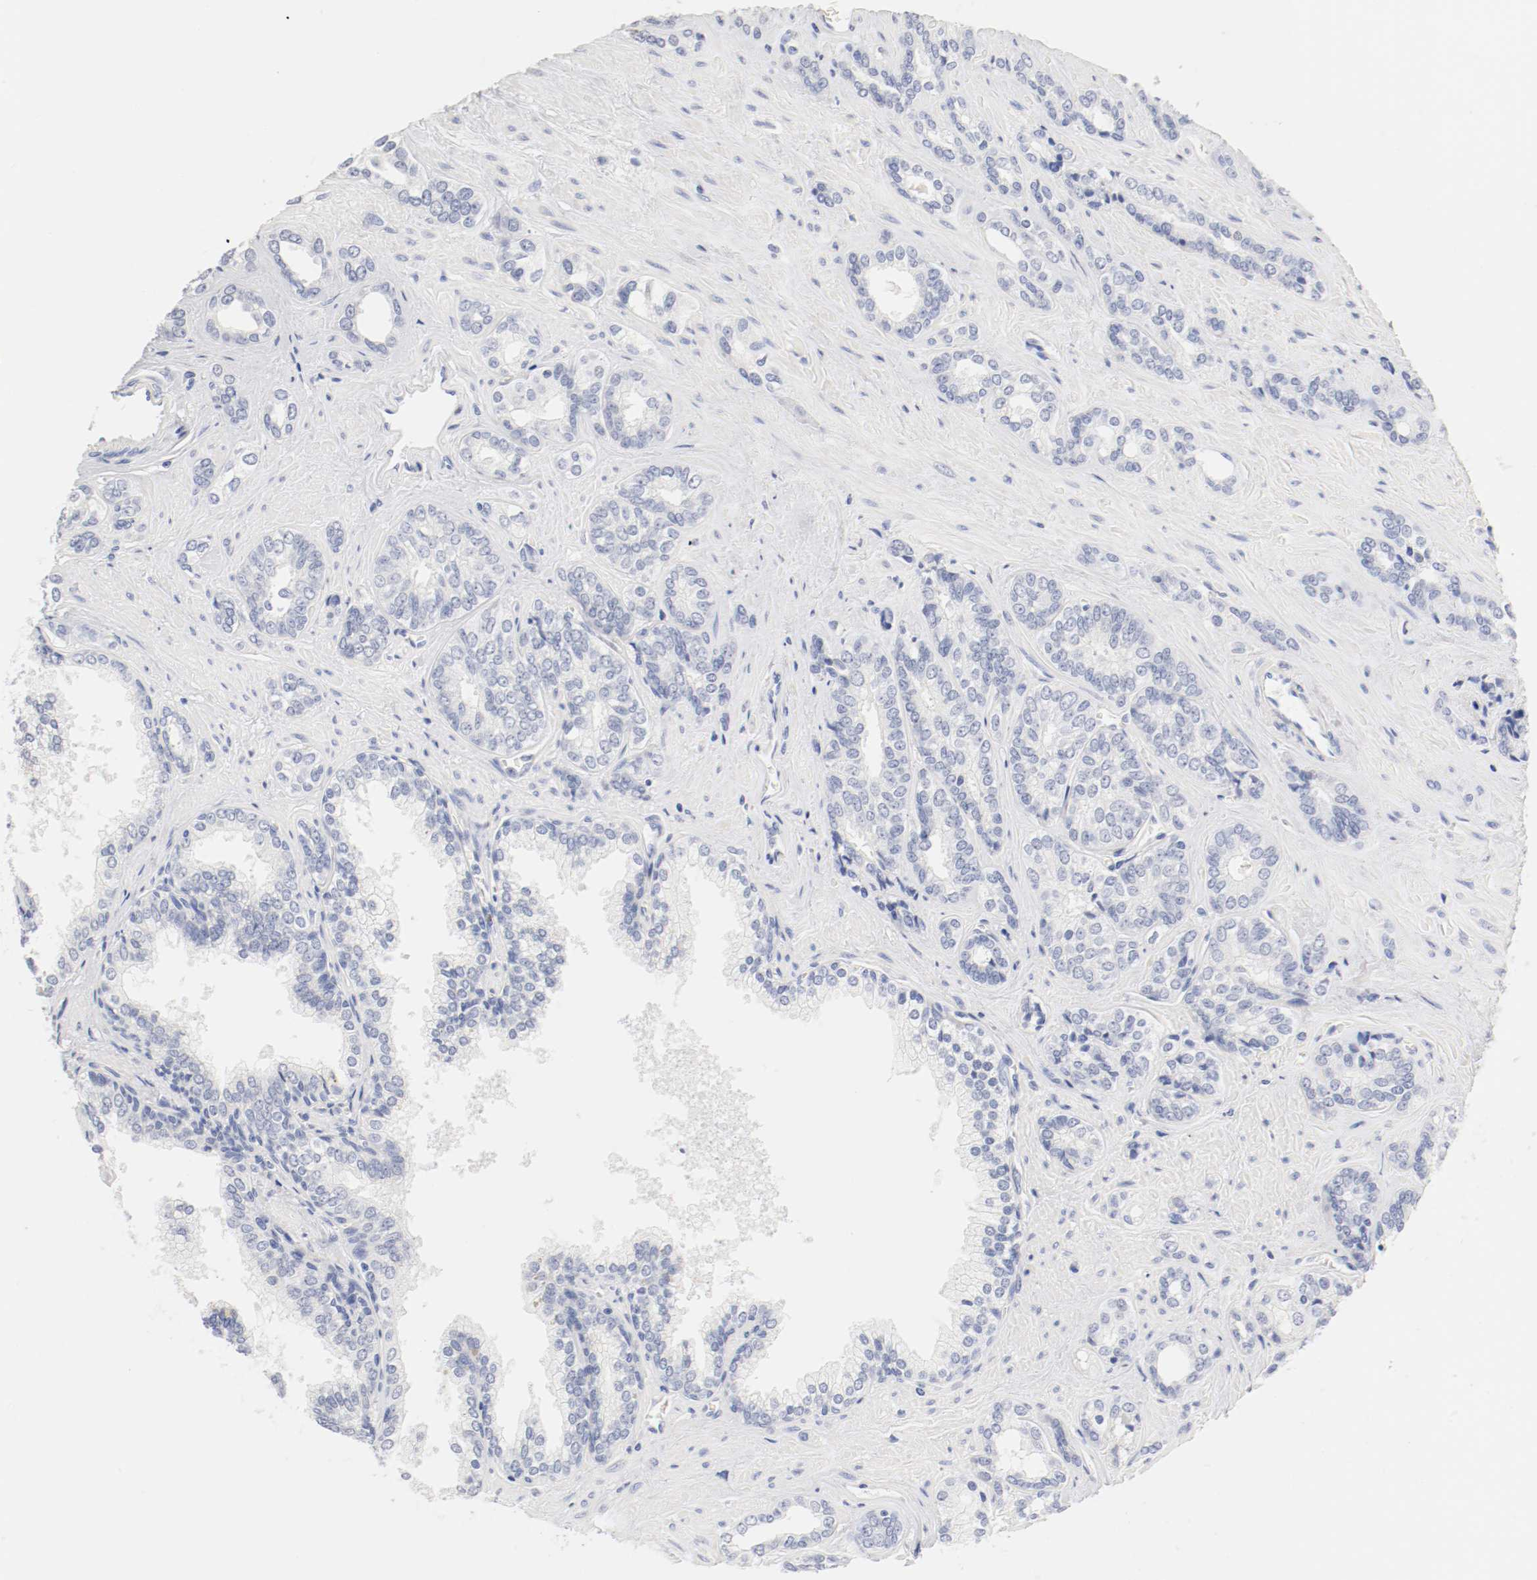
{"staining": {"intensity": "negative", "quantity": "none", "location": "none"}, "tissue": "prostate cancer", "cell_type": "Tumor cells", "image_type": "cancer", "snomed": [{"axis": "morphology", "description": "Adenocarcinoma, High grade"}, {"axis": "topography", "description": "Prostate"}], "caption": "IHC image of neoplastic tissue: human prostate cancer (high-grade adenocarcinoma) stained with DAB (3,3'-diaminobenzidine) reveals no significant protein positivity in tumor cells.", "gene": "HOMER1", "patient": {"sex": "male", "age": 67}}